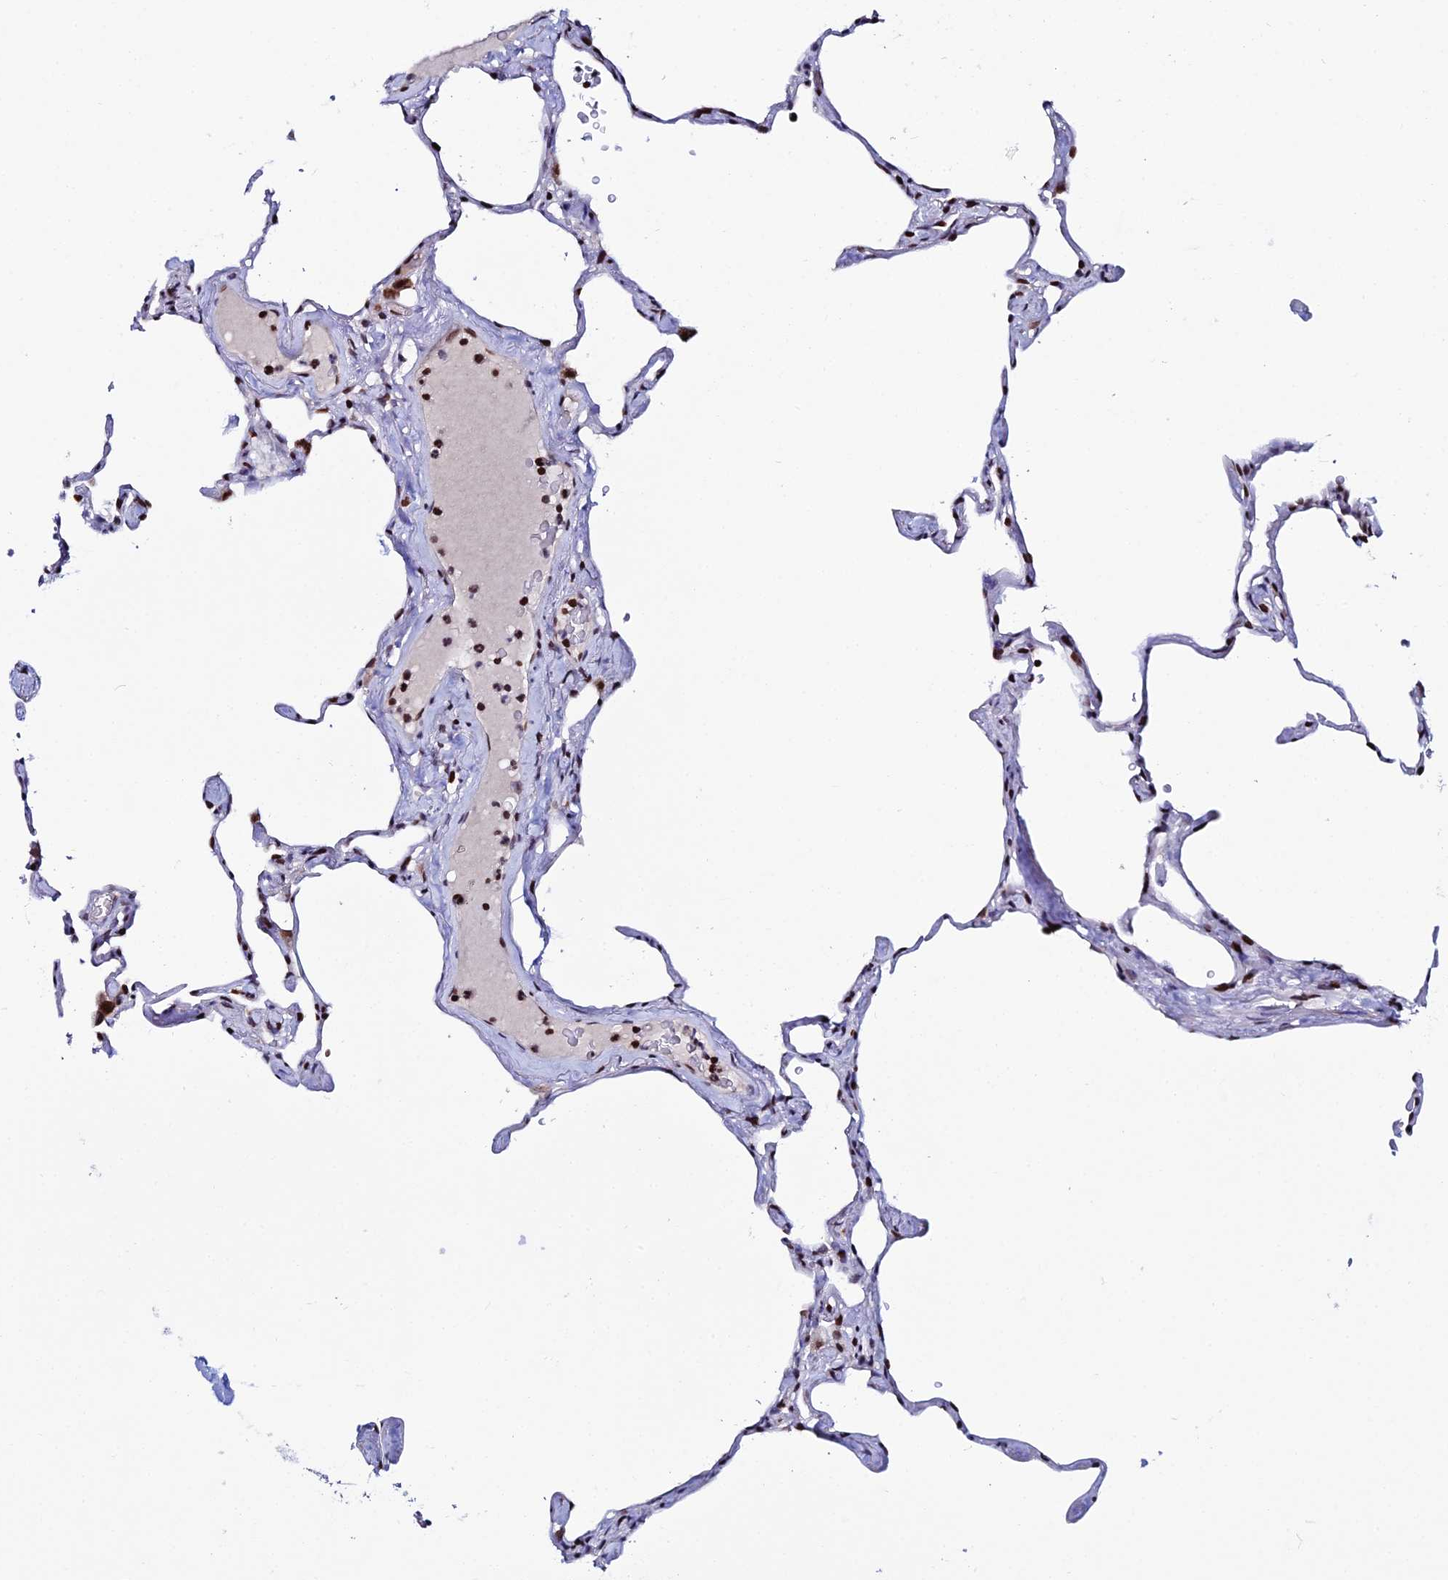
{"staining": {"intensity": "strong", "quantity": "25%-75%", "location": "nuclear"}, "tissue": "lung", "cell_type": "Alveolar cells", "image_type": "normal", "snomed": [{"axis": "morphology", "description": "Normal tissue, NOS"}, {"axis": "topography", "description": "Lung"}], "caption": "A brown stain highlights strong nuclear expression of a protein in alveolar cells of unremarkable lung. The protein is shown in brown color, while the nuclei are stained blue.", "gene": "MYNN", "patient": {"sex": "male", "age": 65}}